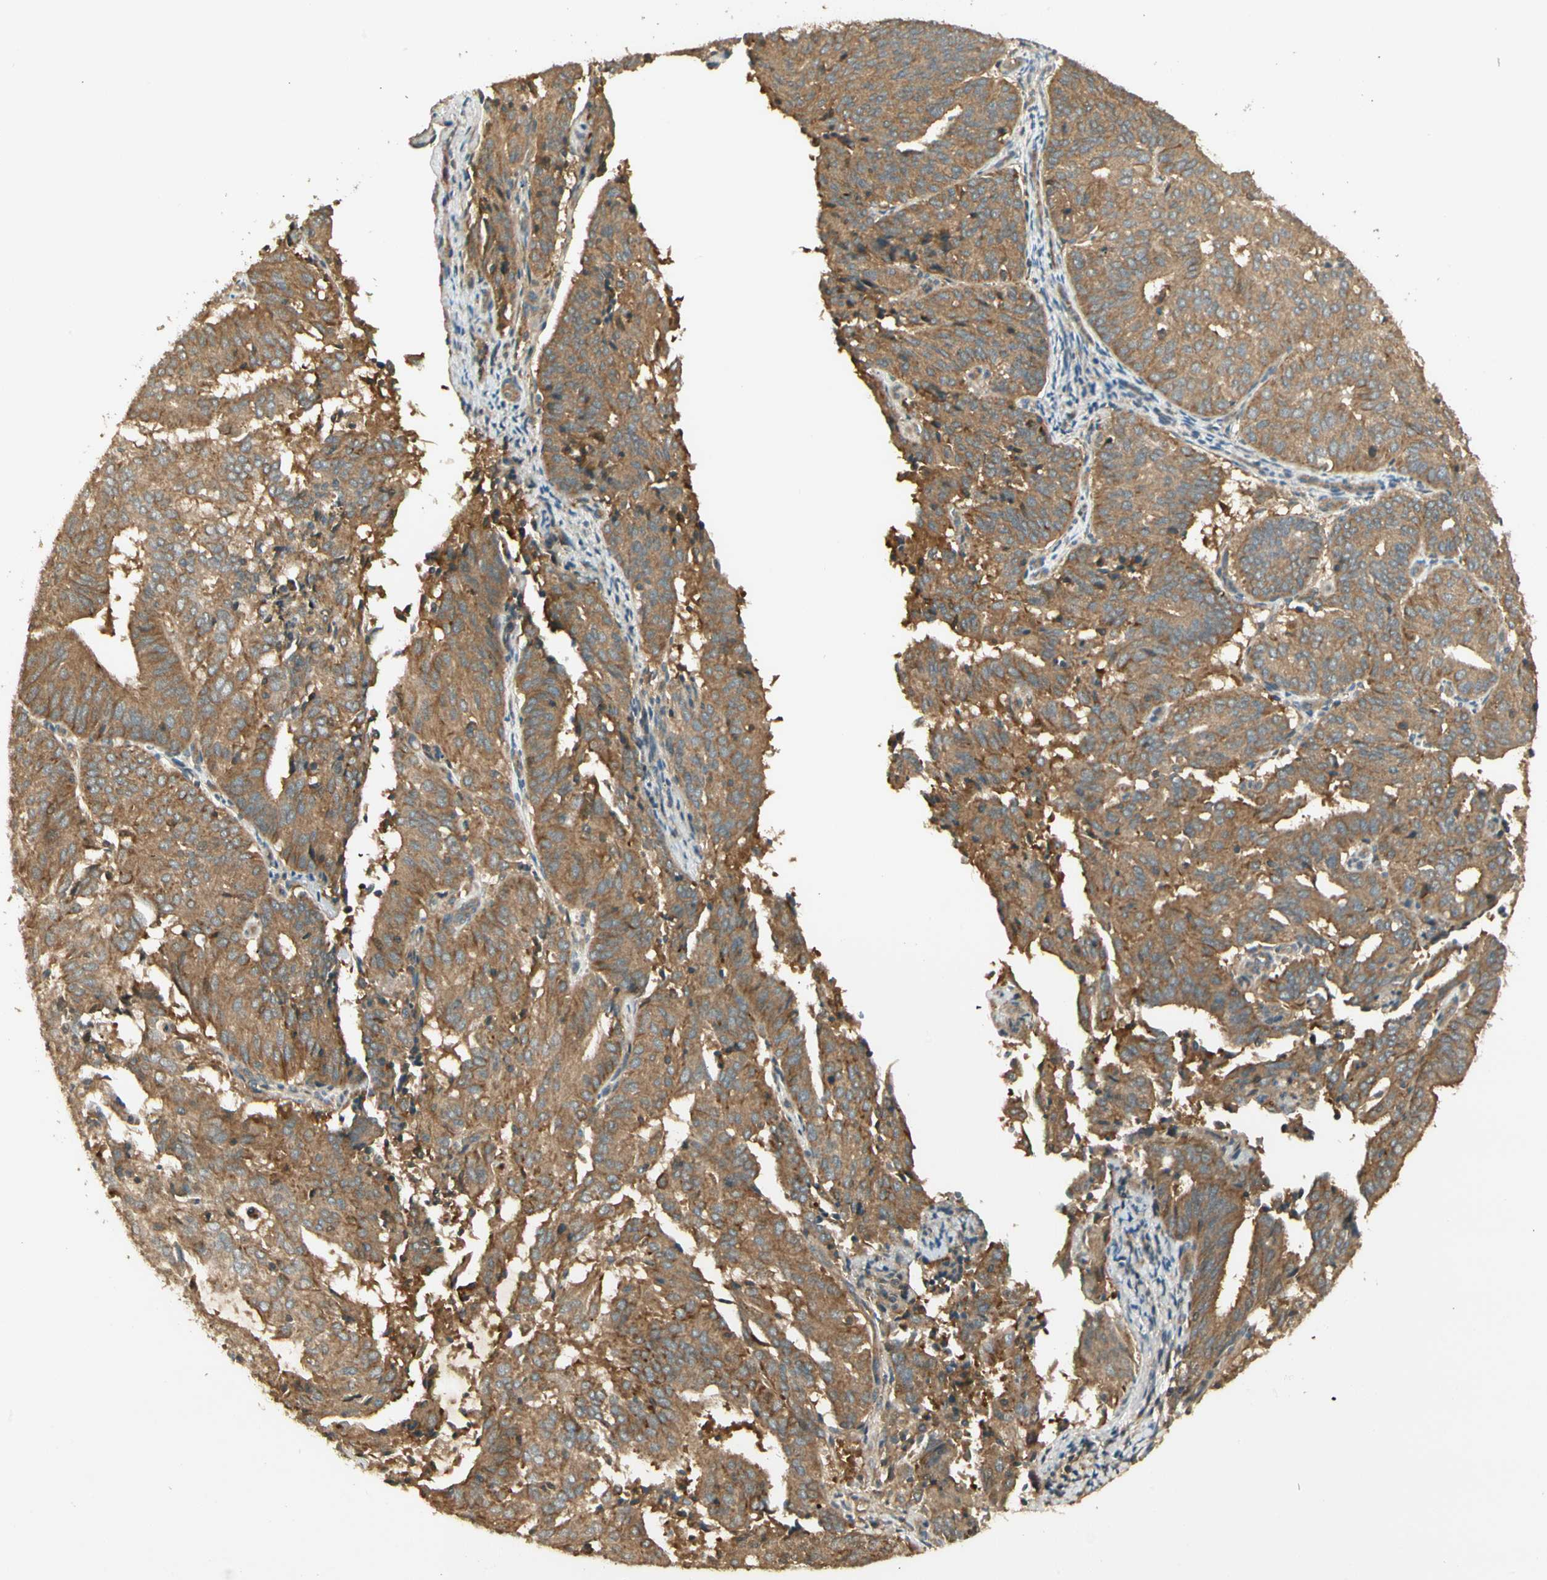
{"staining": {"intensity": "moderate", "quantity": ">75%", "location": "cytoplasmic/membranous"}, "tissue": "endometrial cancer", "cell_type": "Tumor cells", "image_type": "cancer", "snomed": [{"axis": "morphology", "description": "Adenocarcinoma, NOS"}, {"axis": "topography", "description": "Uterus"}], "caption": "The image exhibits staining of adenocarcinoma (endometrial), revealing moderate cytoplasmic/membranous protein staining (brown color) within tumor cells.", "gene": "PFDN5", "patient": {"sex": "female", "age": 60}}